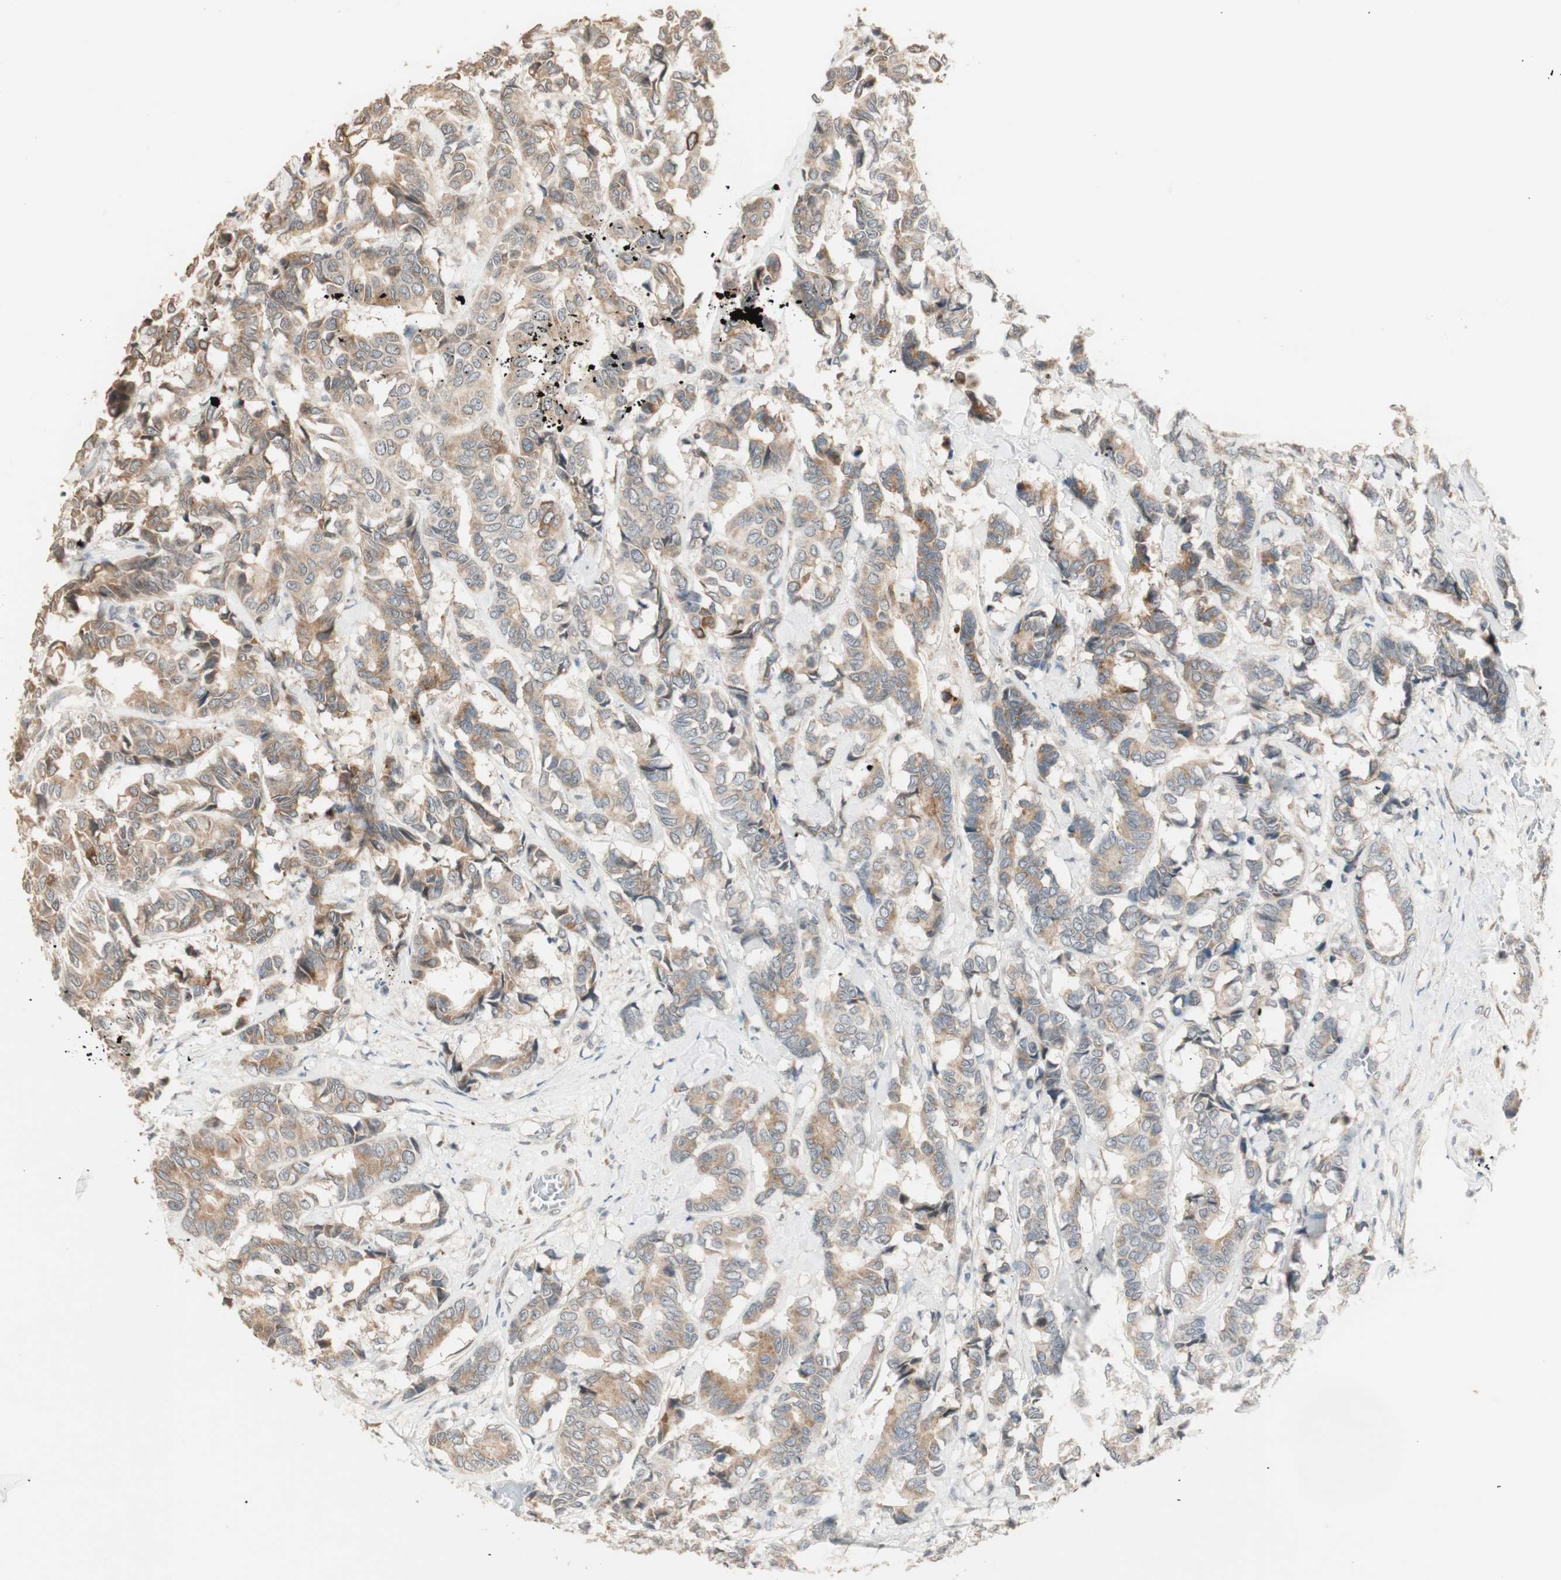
{"staining": {"intensity": "weak", "quantity": ">75%", "location": "cytoplasmic/membranous"}, "tissue": "breast cancer", "cell_type": "Tumor cells", "image_type": "cancer", "snomed": [{"axis": "morphology", "description": "Duct carcinoma"}, {"axis": "topography", "description": "Breast"}], "caption": "IHC image of neoplastic tissue: breast cancer stained using immunohistochemistry demonstrates low levels of weak protein expression localized specifically in the cytoplasmic/membranous of tumor cells, appearing as a cytoplasmic/membranous brown color.", "gene": "TASOR", "patient": {"sex": "female", "age": 87}}